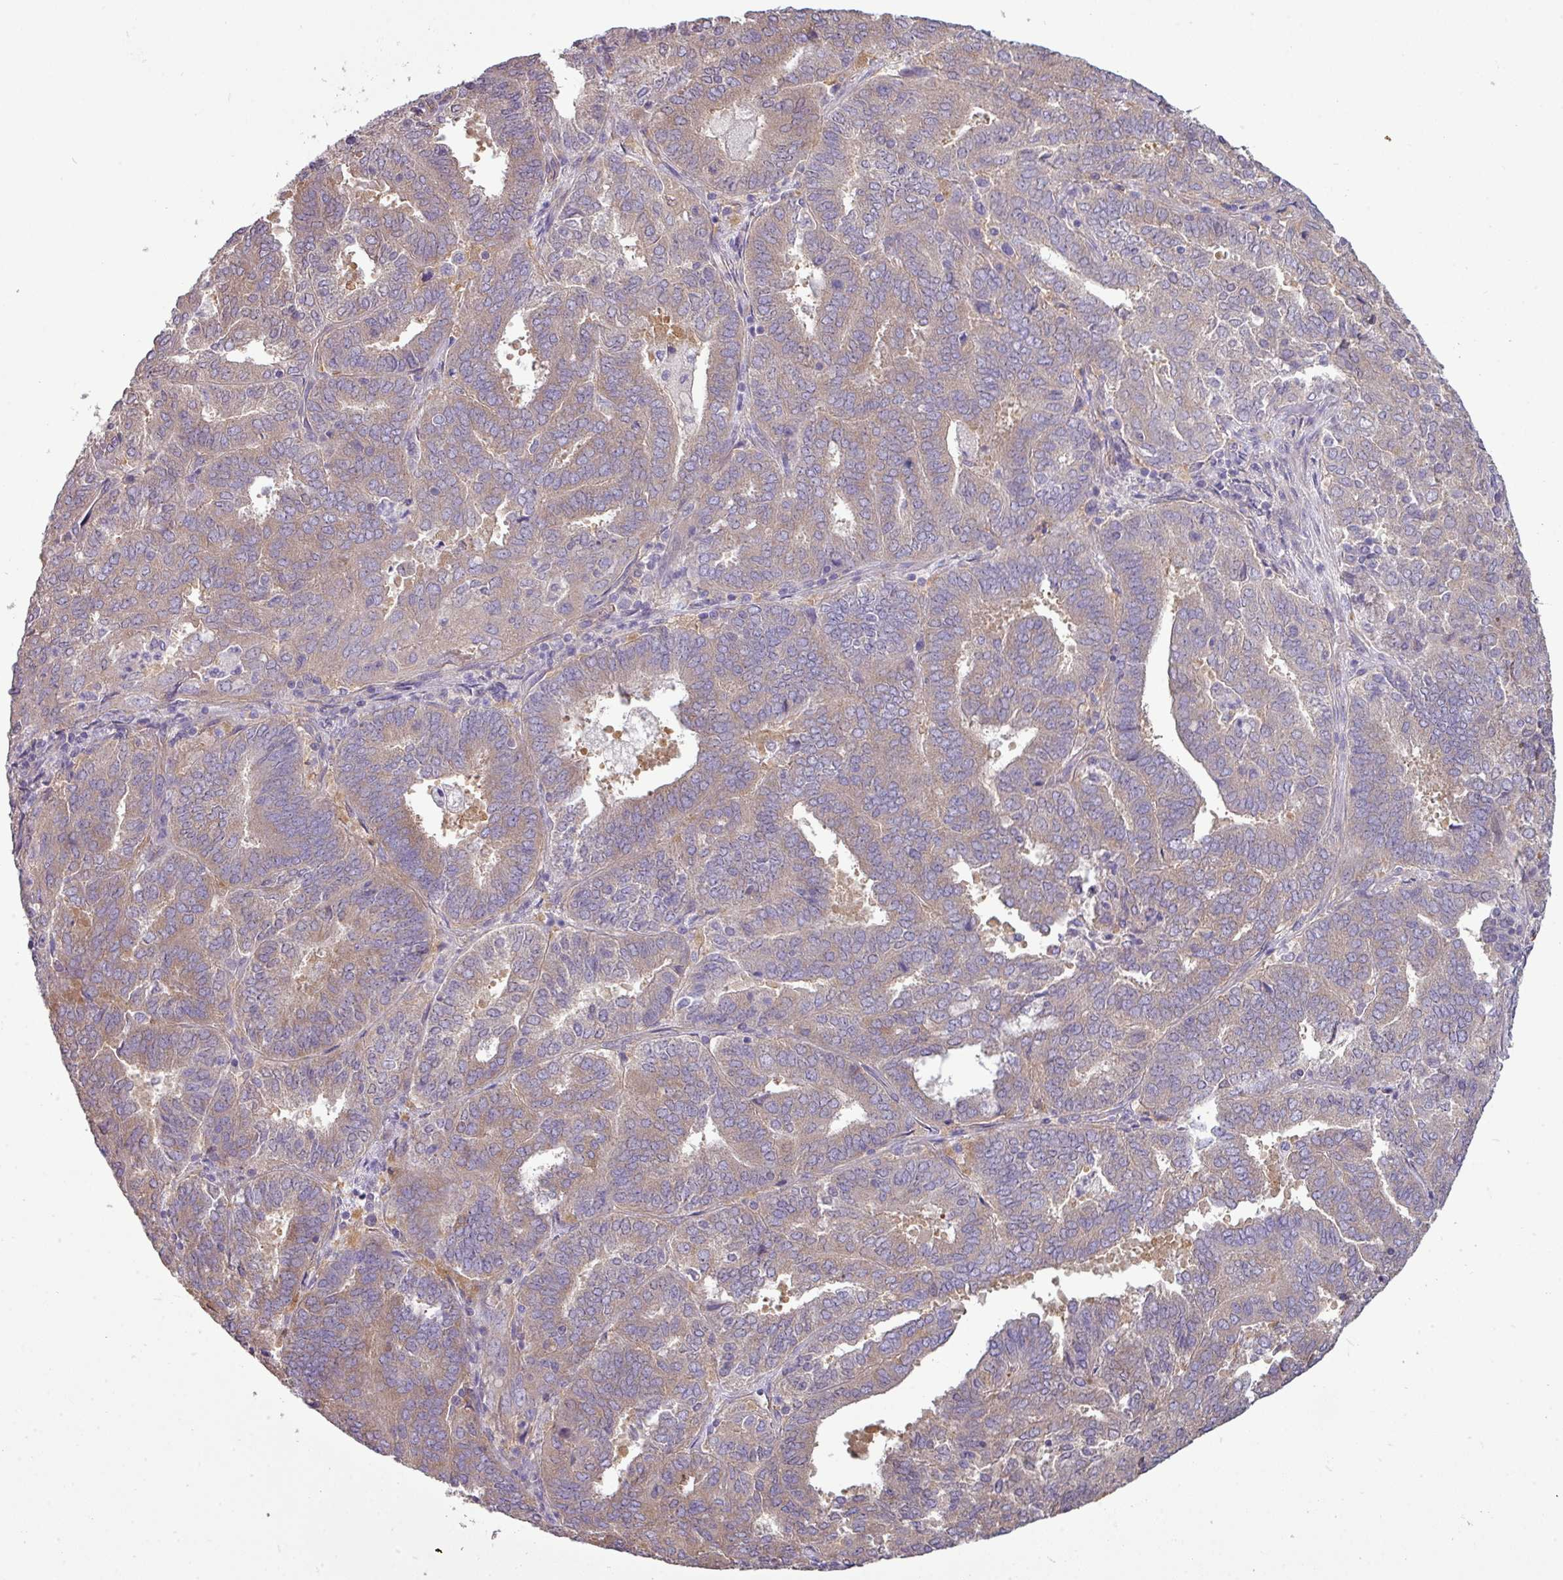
{"staining": {"intensity": "weak", "quantity": ">75%", "location": "cytoplasmic/membranous"}, "tissue": "endometrial cancer", "cell_type": "Tumor cells", "image_type": "cancer", "snomed": [{"axis": "morphology", "description": "Adenocarcinoma, NOS"}, {"axis": "topography", "description": "Endometrium"}], "caption": "Protein expression by immunohistochemistry (IHC) exhibits weak cytoplasmic/membranous expression in about >75% of tumor cells in adenocarcinoma (endometrial).", "gene": "DNAAF9", "patient": {"sex": "female", "age": 72}}